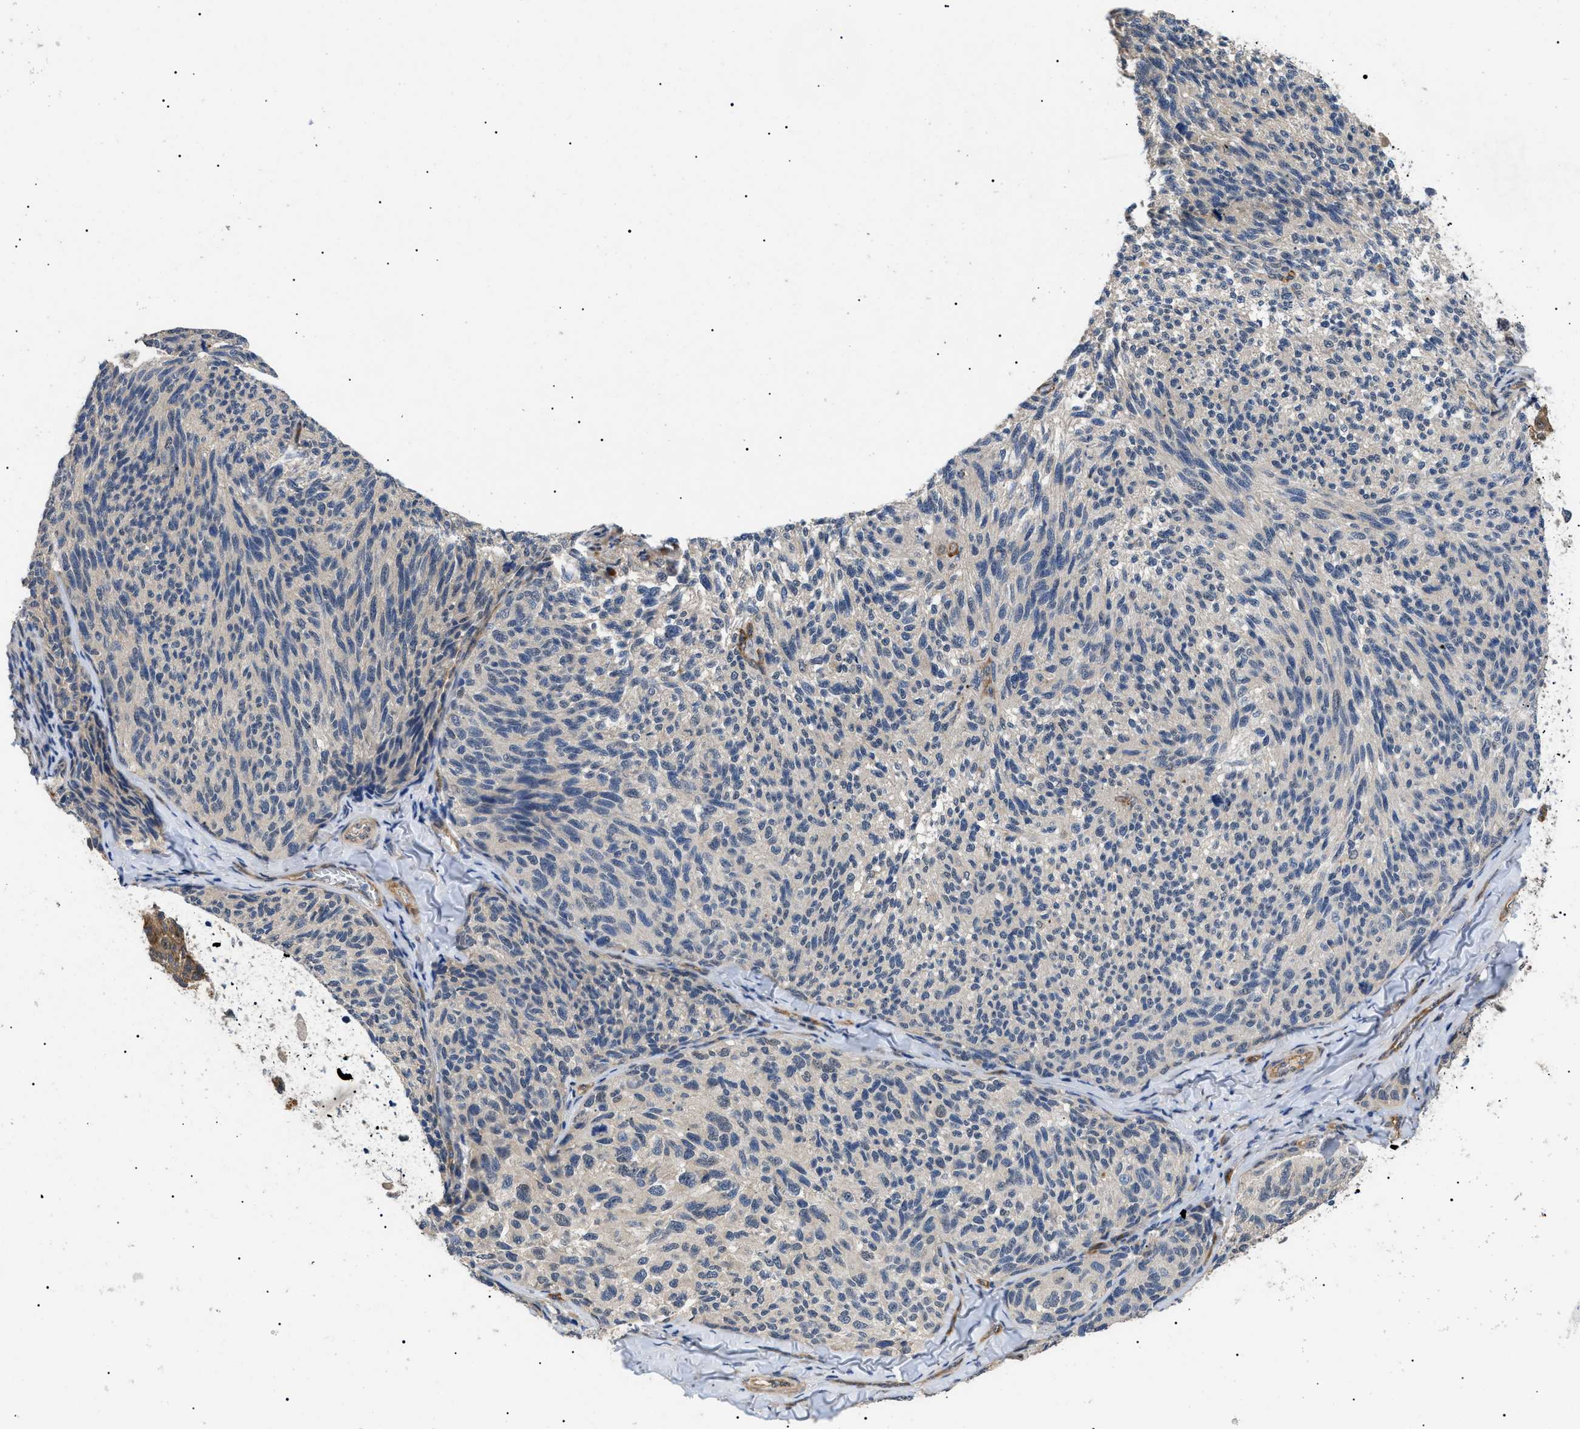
{"staining": {"intensity": "weak", "quantity": ">75%", "location": "cytoplasmic/membranous"}, "tissue": "melanoma", "cell_type": "Tumor cells", "image_type": "cancer", "snomed": [{"axis": "morphology", "description": "Malignant melanoma, NOS"}, {"axis": "topography", "description": "Skin"}], "caption": "Immunohistochemical staining of malignant melanoma shows low levels of weak cytoplasmic/membranous protein staining in approximately >75% of tumor cells.", "gene": "CRCP", "patient": {"sex": "female", "age": 73}}